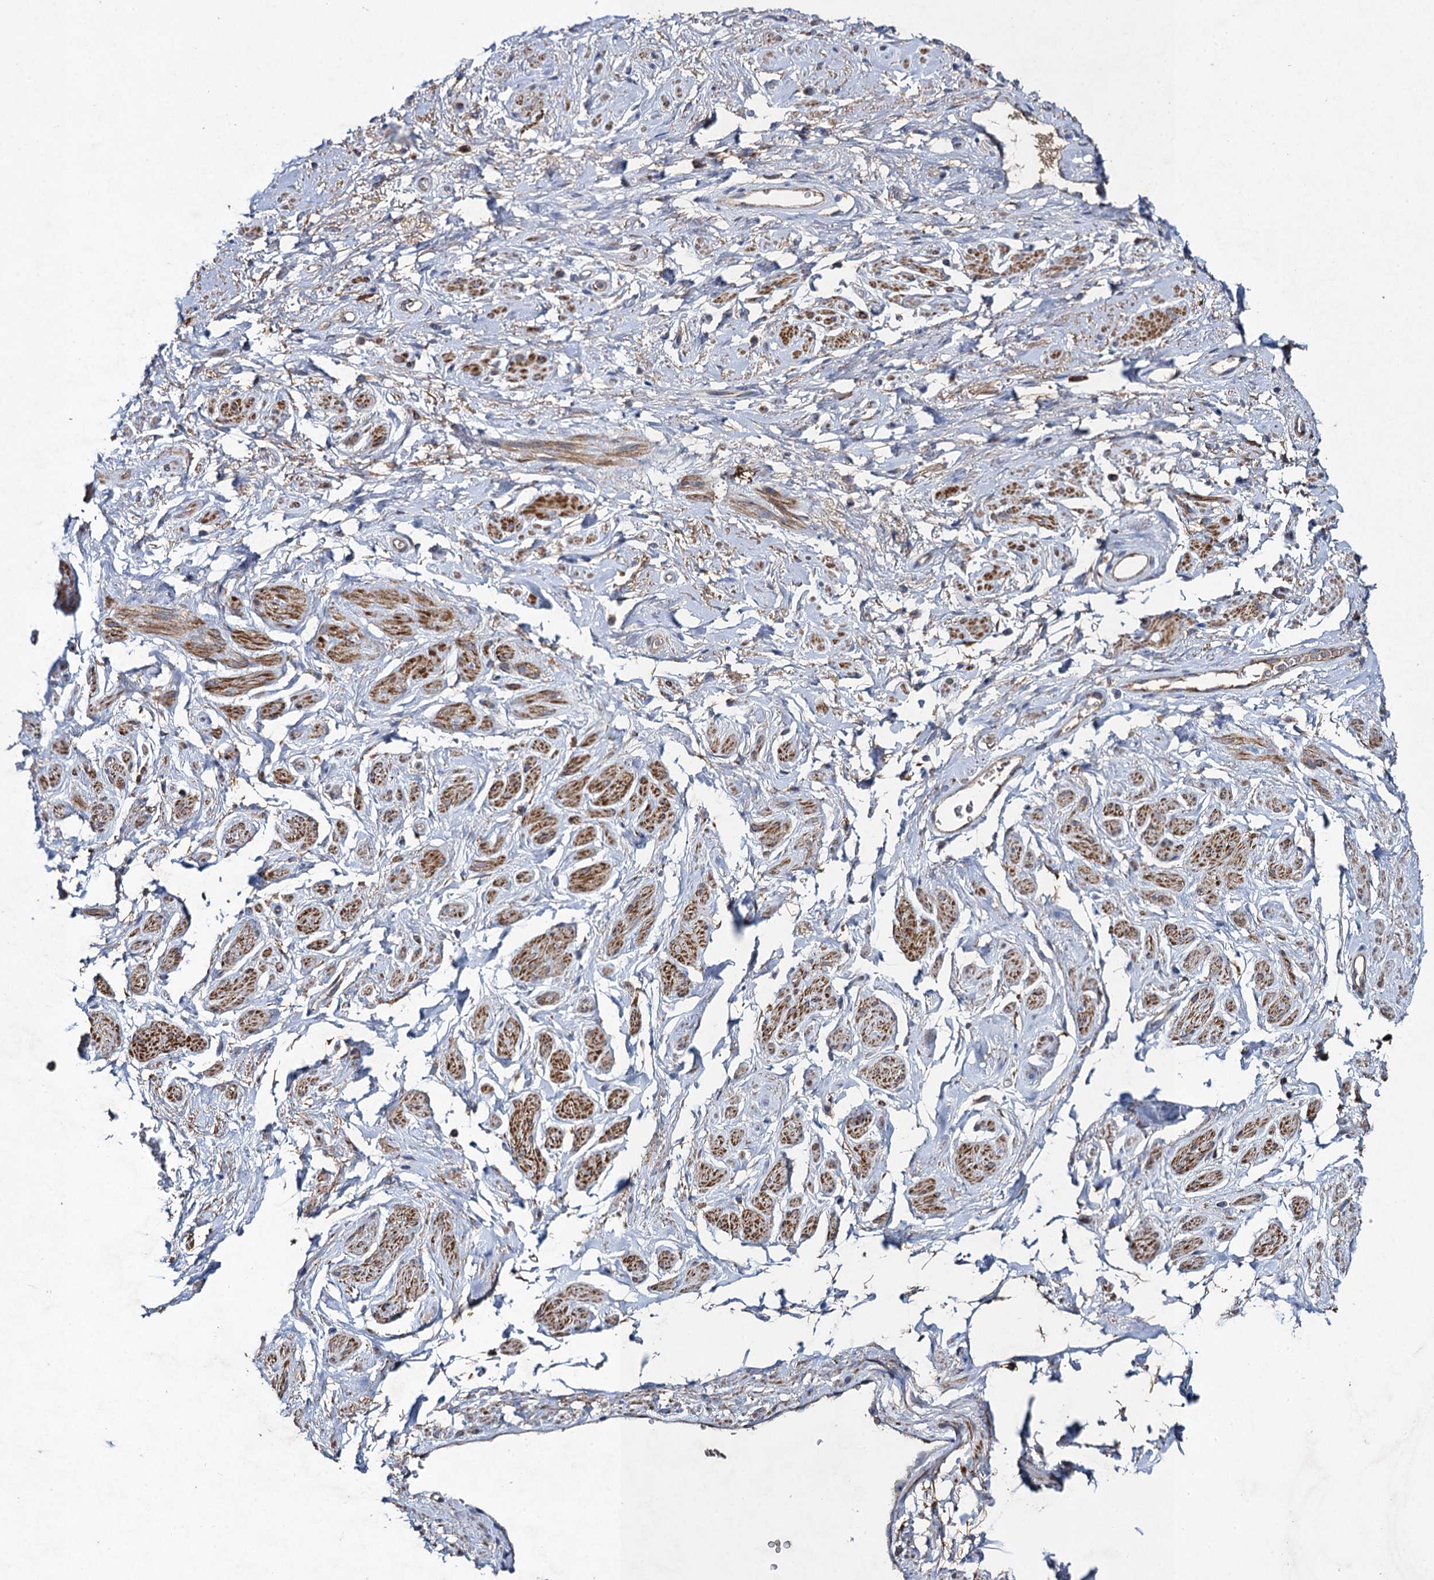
{"staining": {"intensity": "weak", "quantity": ">75%", "location": "cytoplasmic/membranous"}, "tissue": "adipose tissue", "cell_type": "Adipocytes", "image_type": "normal", "snomed": [{"axis": "morphology", "description": "Normal tissue, NOS"}, {"axis": "morphology", "description": "Adenocarcinoma, NOS"}, {"axis": "topography", "description": "Rectum"}, {"axis": "topography", "description": "Vagina"}, {"axis": "topography", "description": "Peripheral nerve tissue"}], "caption": "An immunohistochemistry image of normal tissue is shown. Protein staining in brown shows weak cytoplasmic/membranous positivity in adipose tissue within adipocytes.", "gene": "TXNDC11", "patient": {"sex": "female", "age": 71}}